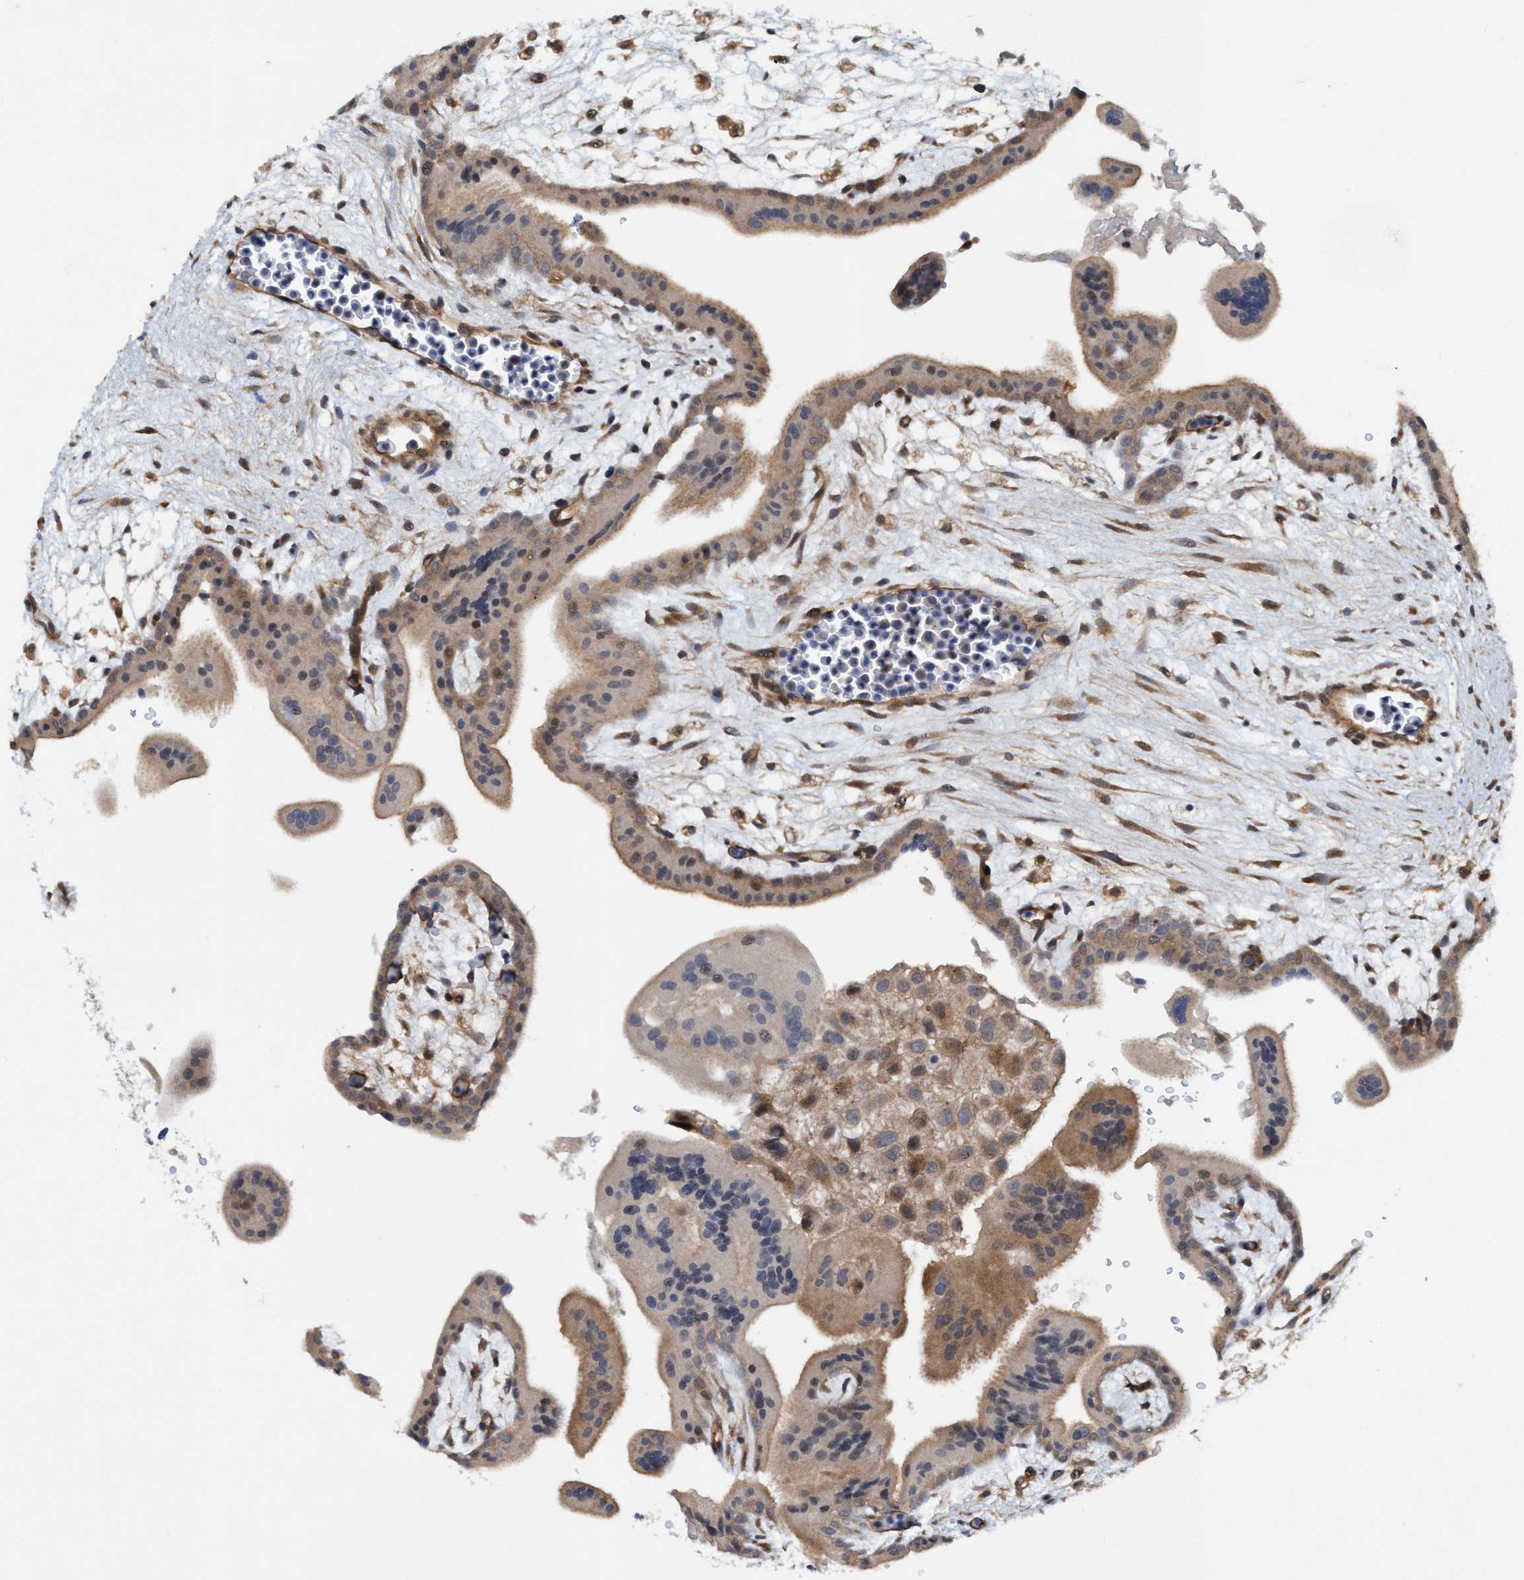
{"staining": {"intensity": "weak", "quantity": ">75%", "location": "cytoplasmic/membranous"}, "tissue": "placenta", "cell_type": "Trophoblastic cells", "image_type": "normal", "snomed": [{"axis": "morphology", "description": "Normal tissue, NOS"}, {"axis": "topography", "description": "Placenta"}], "caption": "Placenta stained with a brown dye shows weak cytoplasmic/membranous positive positivity in about >75% of trophoblastic cells.", "gene": "TRIM65", "patient": {"sex": "female", "age": 35}}